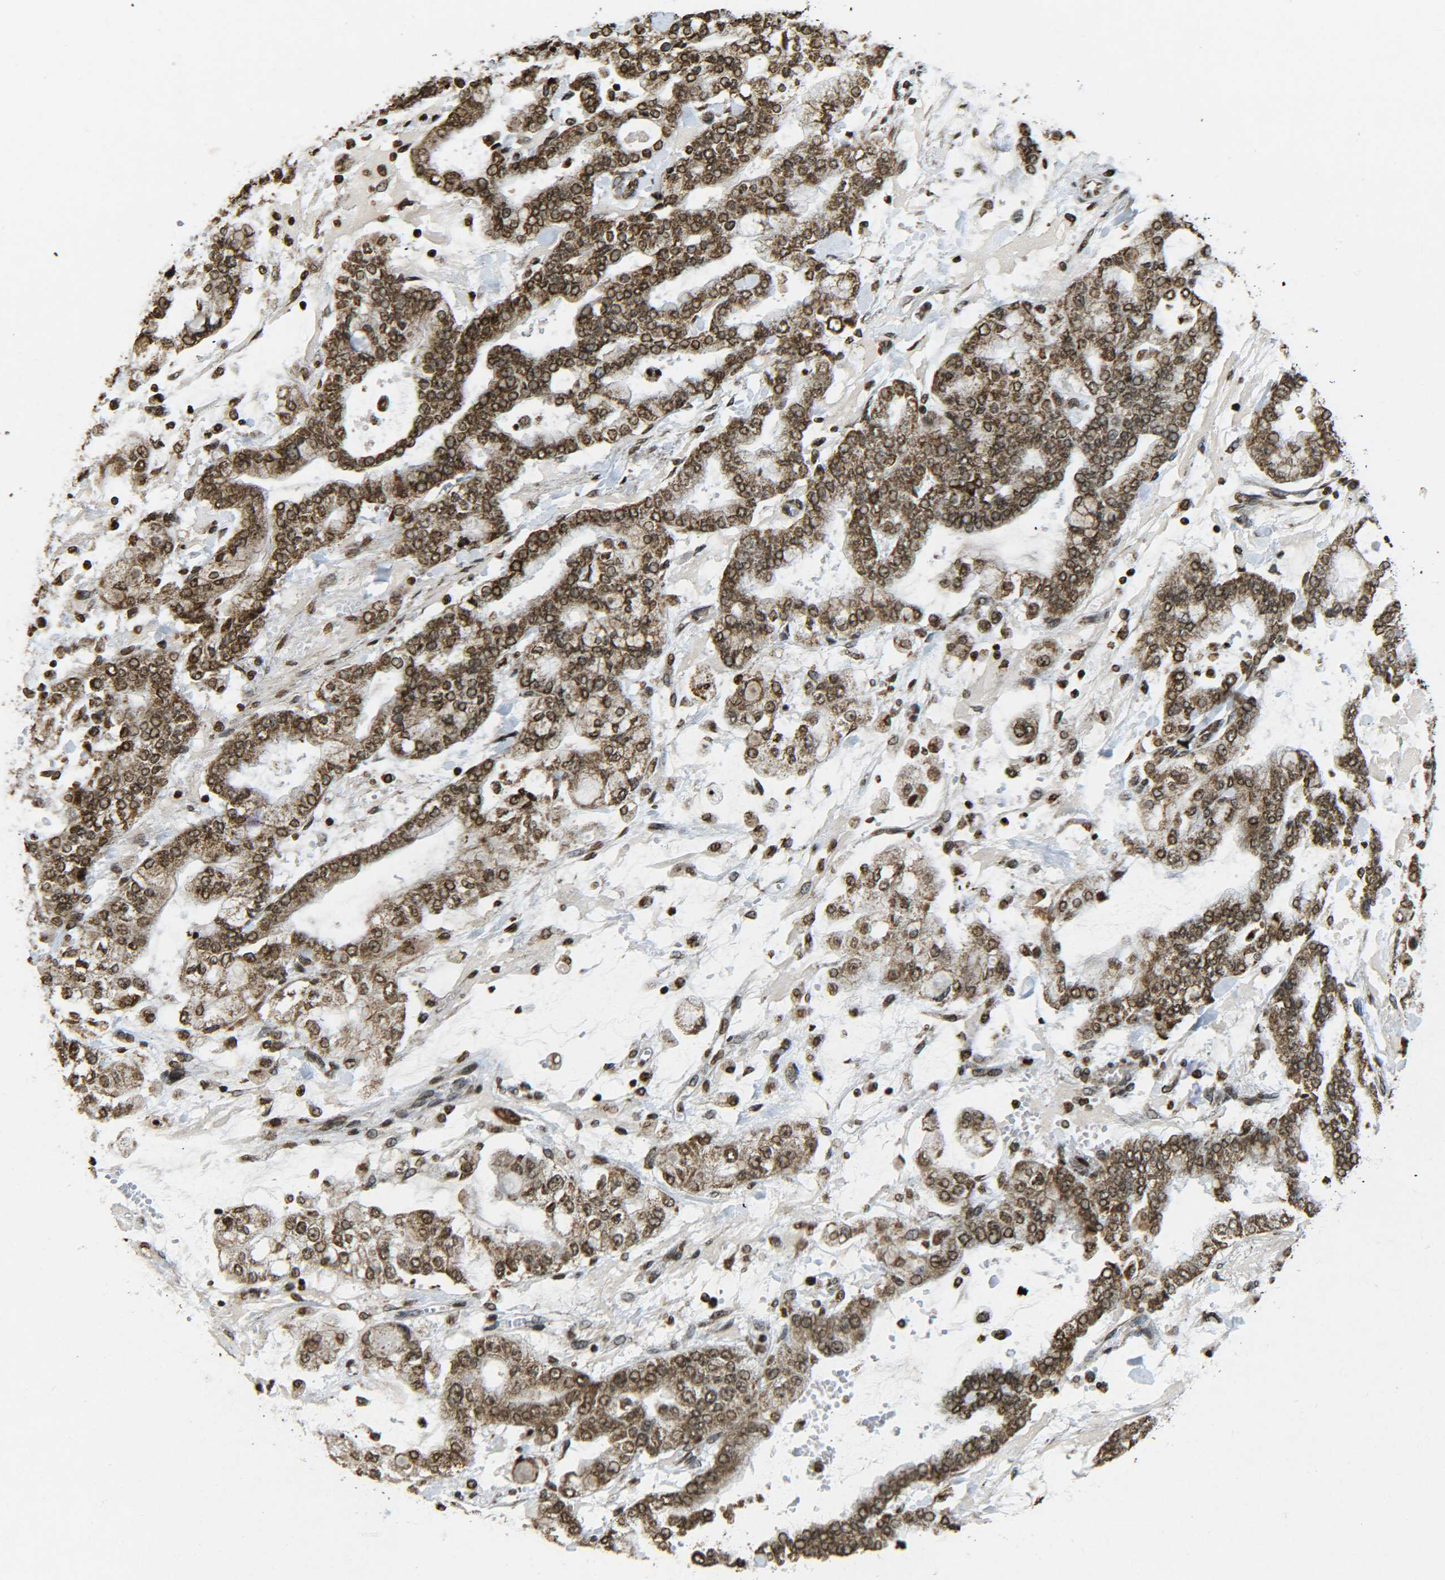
{"staining": {"intensity": "moderate", "quantity": ">75%", "location": "cytoplasmic/membranous,nuclear"}, "tissue": "stomach cancer", "cell_type": "Tumor cells", "image_type": "cancer", "snomed": [{"axis": "morphology", "description": "Normal tissue, NOS"}, {"axis": "morphology", "description": "Adenocarcinoma, NOS"}, {"axis": "topography", "description": "Stomach, upper"}, {"axis": "topography", "description": "Stomach"}], "caption": "Protein expression analysis of human stomach adenocarcinoma reveals moderate cytoplasmic/membranous and nuclear positivity in approximately >75% of tumor cells.", "gene": "NEUROG2", "patient": {"sex": "male", "age": 76}}